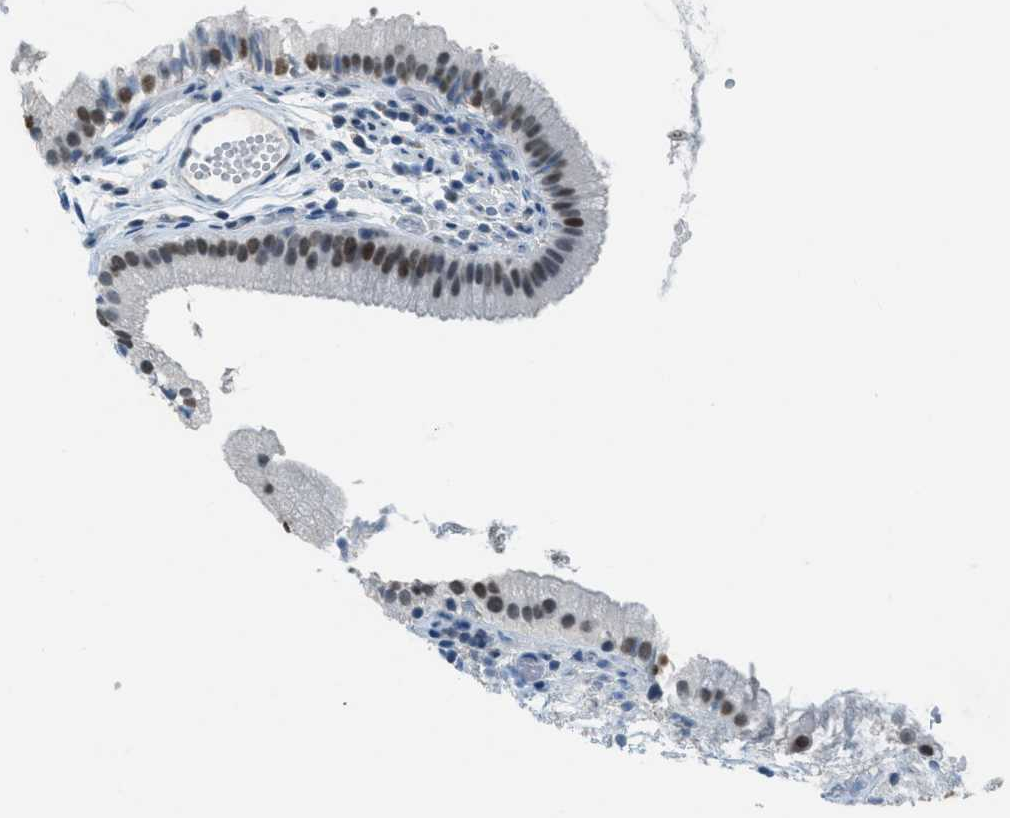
{"staining": {"intensity": "moderate", "quantity": ">75%", "location": "nuclear"}, "tissue": "gallbladder", "cell_type": "Glandular cells", "image_type": "normal", "snomed": [{"axis": "morphology", "description": "Normal tissue, NOS"}, {"axis": "topography", "description": "Gallbladder"}], "caption": "Immunohistochemical staining of unremarkable human gallbladder reveals >75% levels of moderate nuclear protein positivity in about >75% of glandular cells.", "gene": "TTC13", "patient": {"sex": "female", "age": 26}}